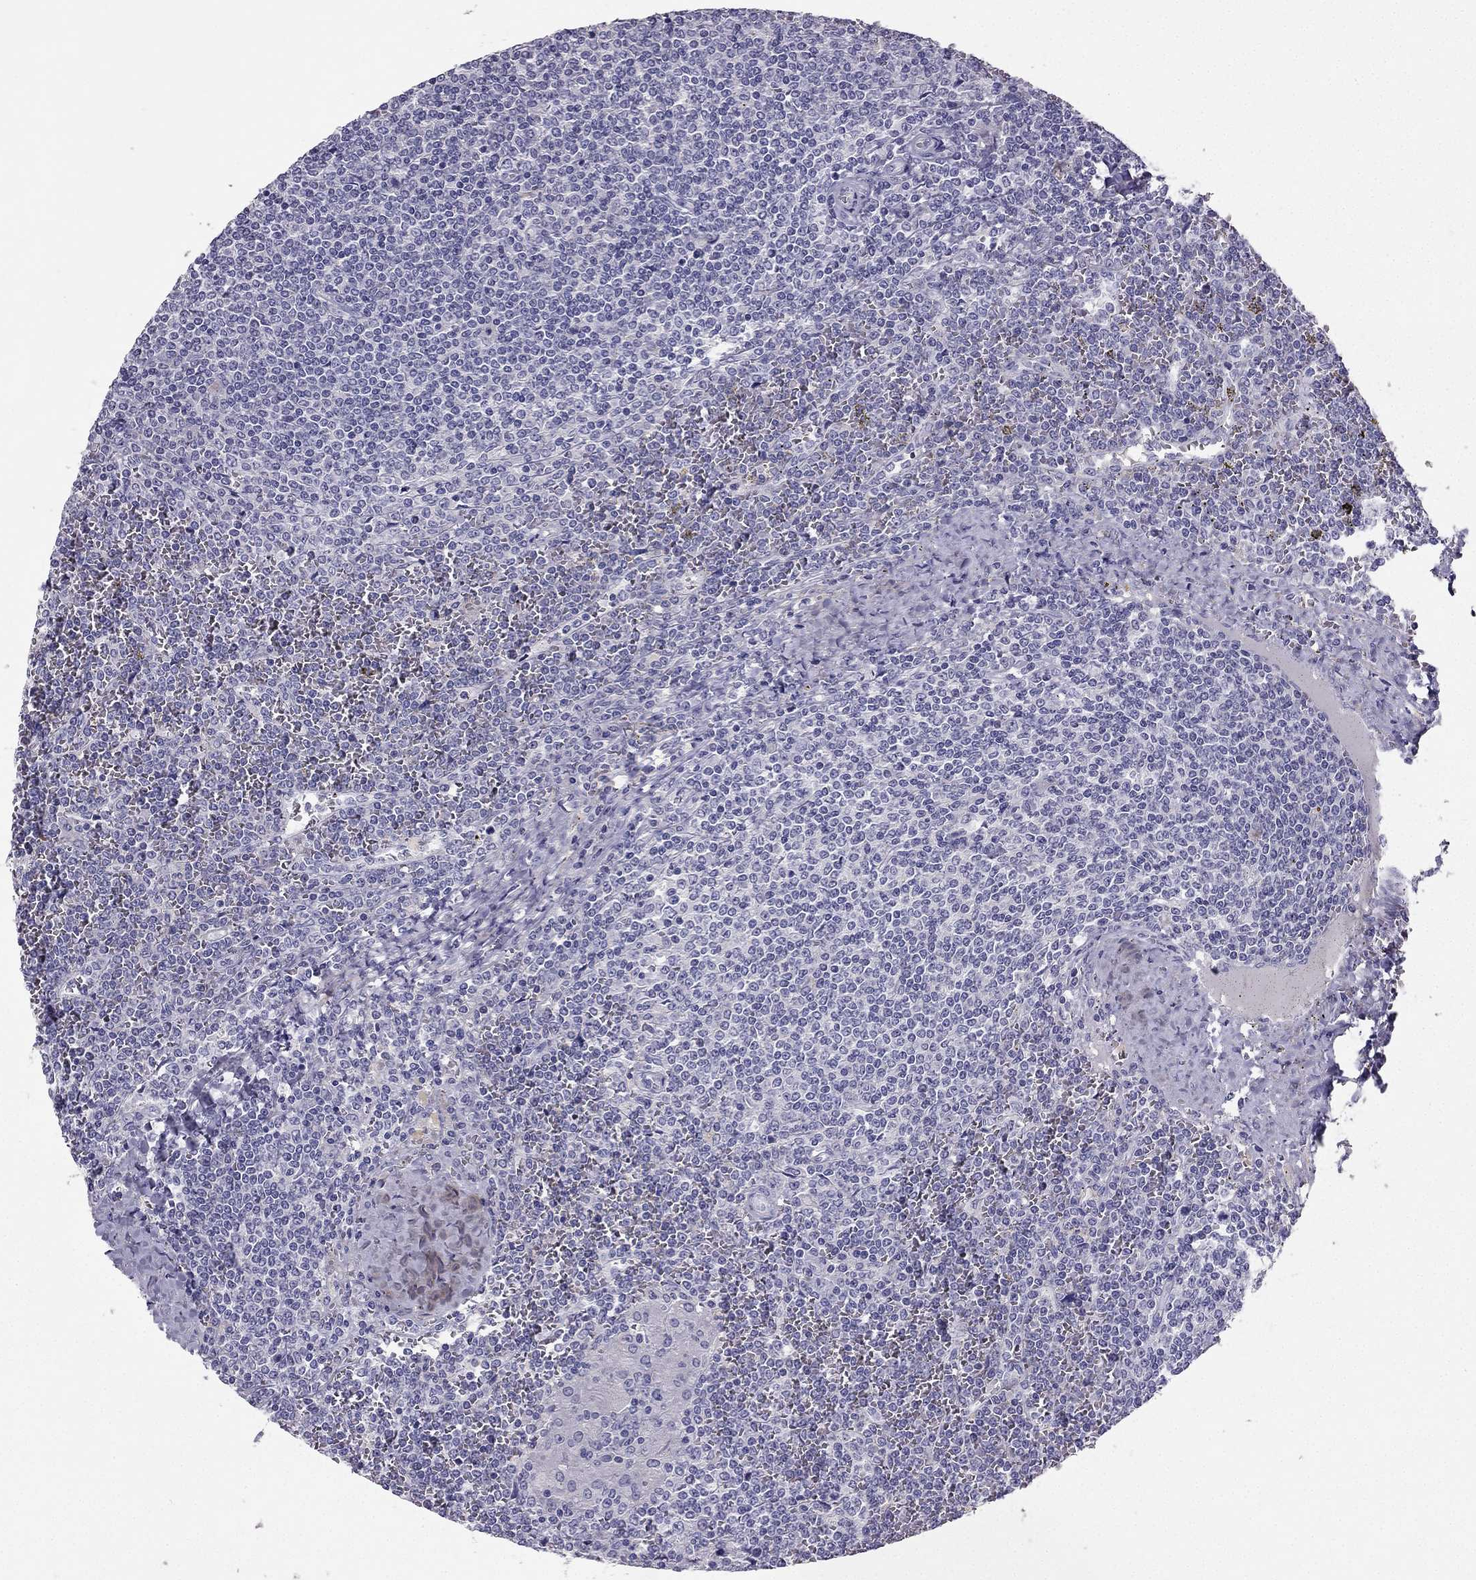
{"staining": {"intensity": "negative", "quantity": "none", "location": "none"}, "tissue": "lymphoma", "cell_type": "Tumor cells", "image_type": "cancer", "snomed": [{"axis": "morphology", "description": "Malignant lymphoma, non-Hodgkin's type, Low grade"}, {"axis": "topography", "description": "Spleen"}], "caption": "Low-grade malignant lymphoma, non-Hodgkin's type stained for a protein using immunohistochemistry shows no positivity tumor cells.", "gene": "LMTK3", "patient": {"sex": "female", "age": 19}}